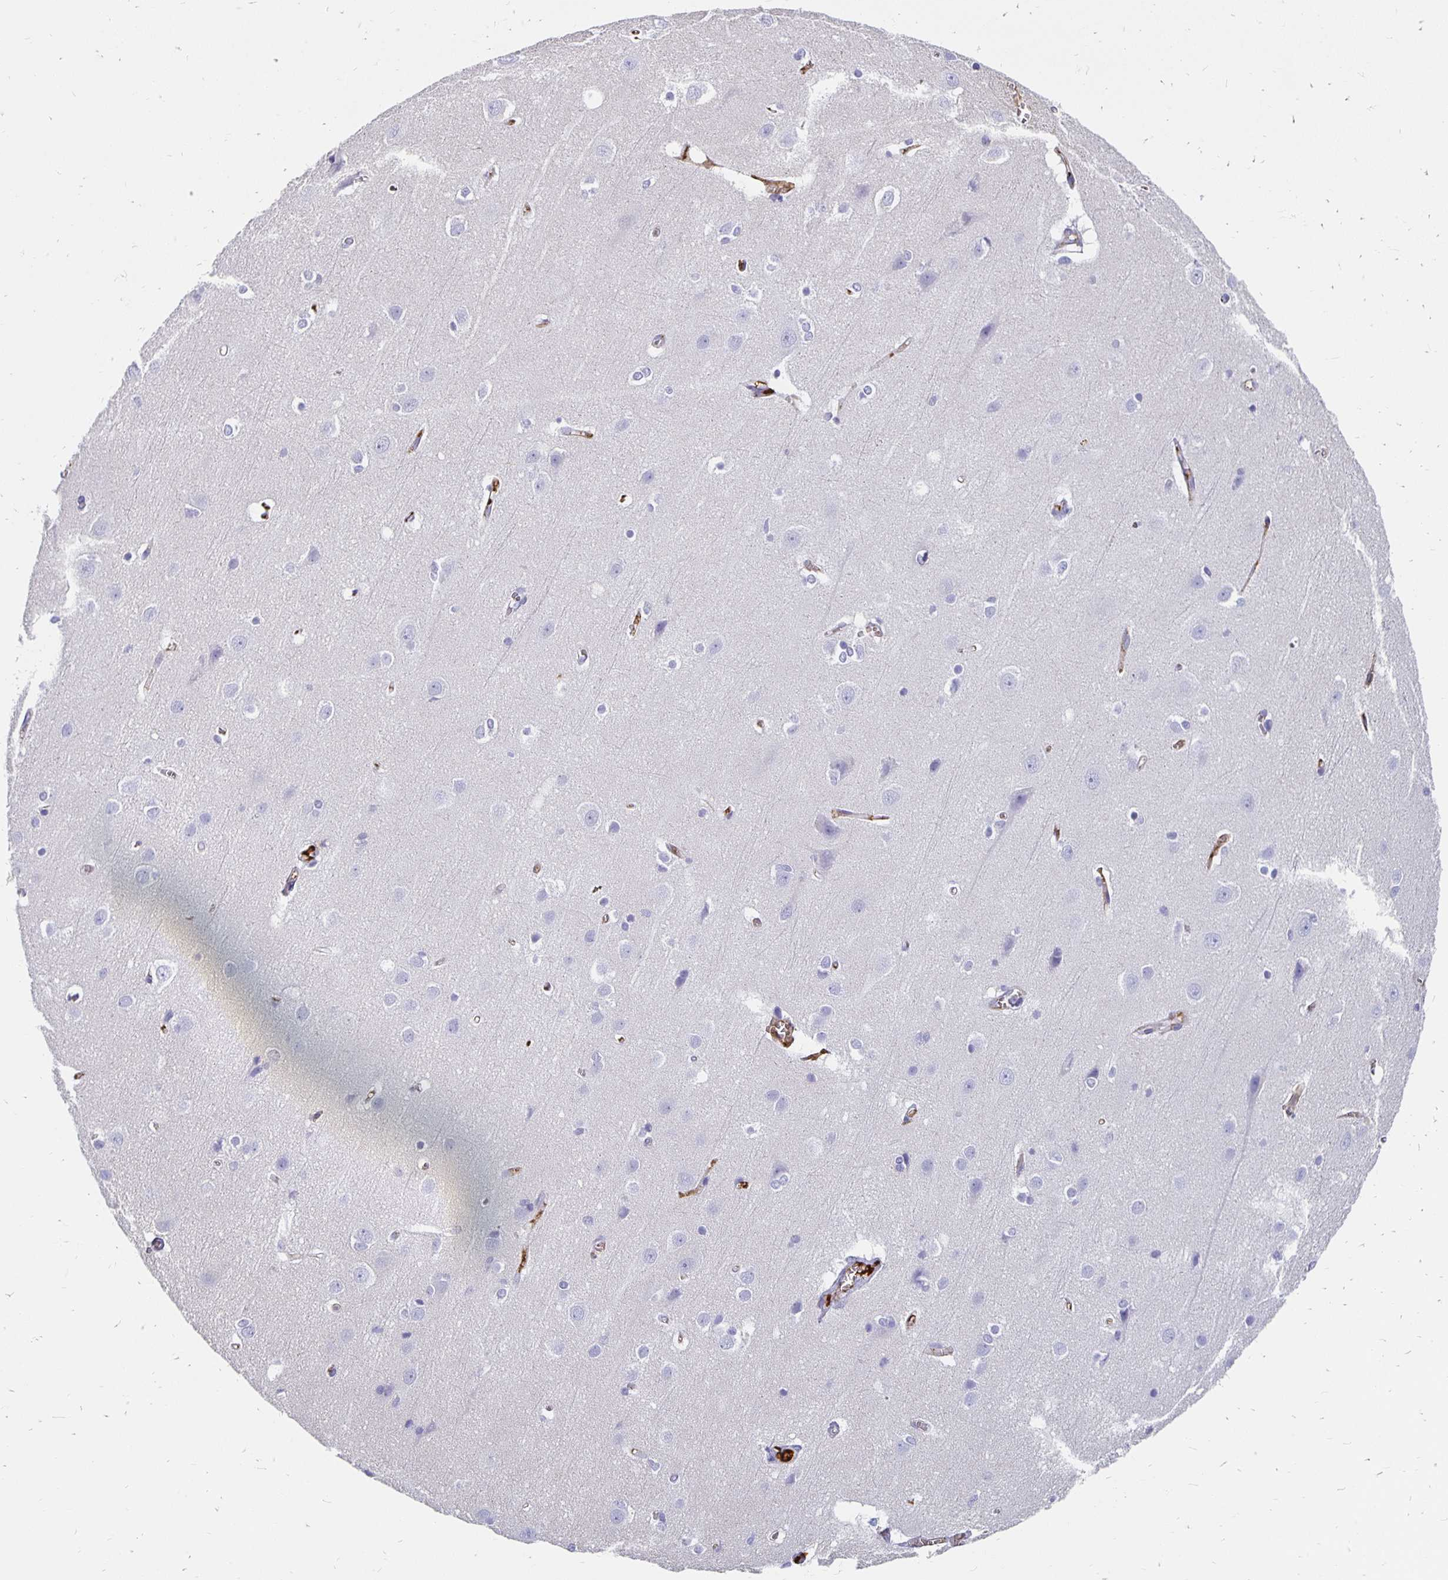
{"staining": {"intensity": "negative", "quantity": "none", "location": "none"}, "tissue": "cerebral cortex", "cell_type": "Endothelial cells", "image_type": "normal", "snomed": [{"axis": "morphology", "description": "Normal tissue, NOS"}, {"axis": "topography", "description": "Cerebral cortex"}], "caption": "Immunohistochemical staining of benign human cerebral cortex demonstrates no significant positivity in endothelial cells. (Brightfield microscopy of DAB immunohistochemistry (IHC) at high magnification).", "gene": "APOB", "patient": {"sex": "male", "age": 37}}